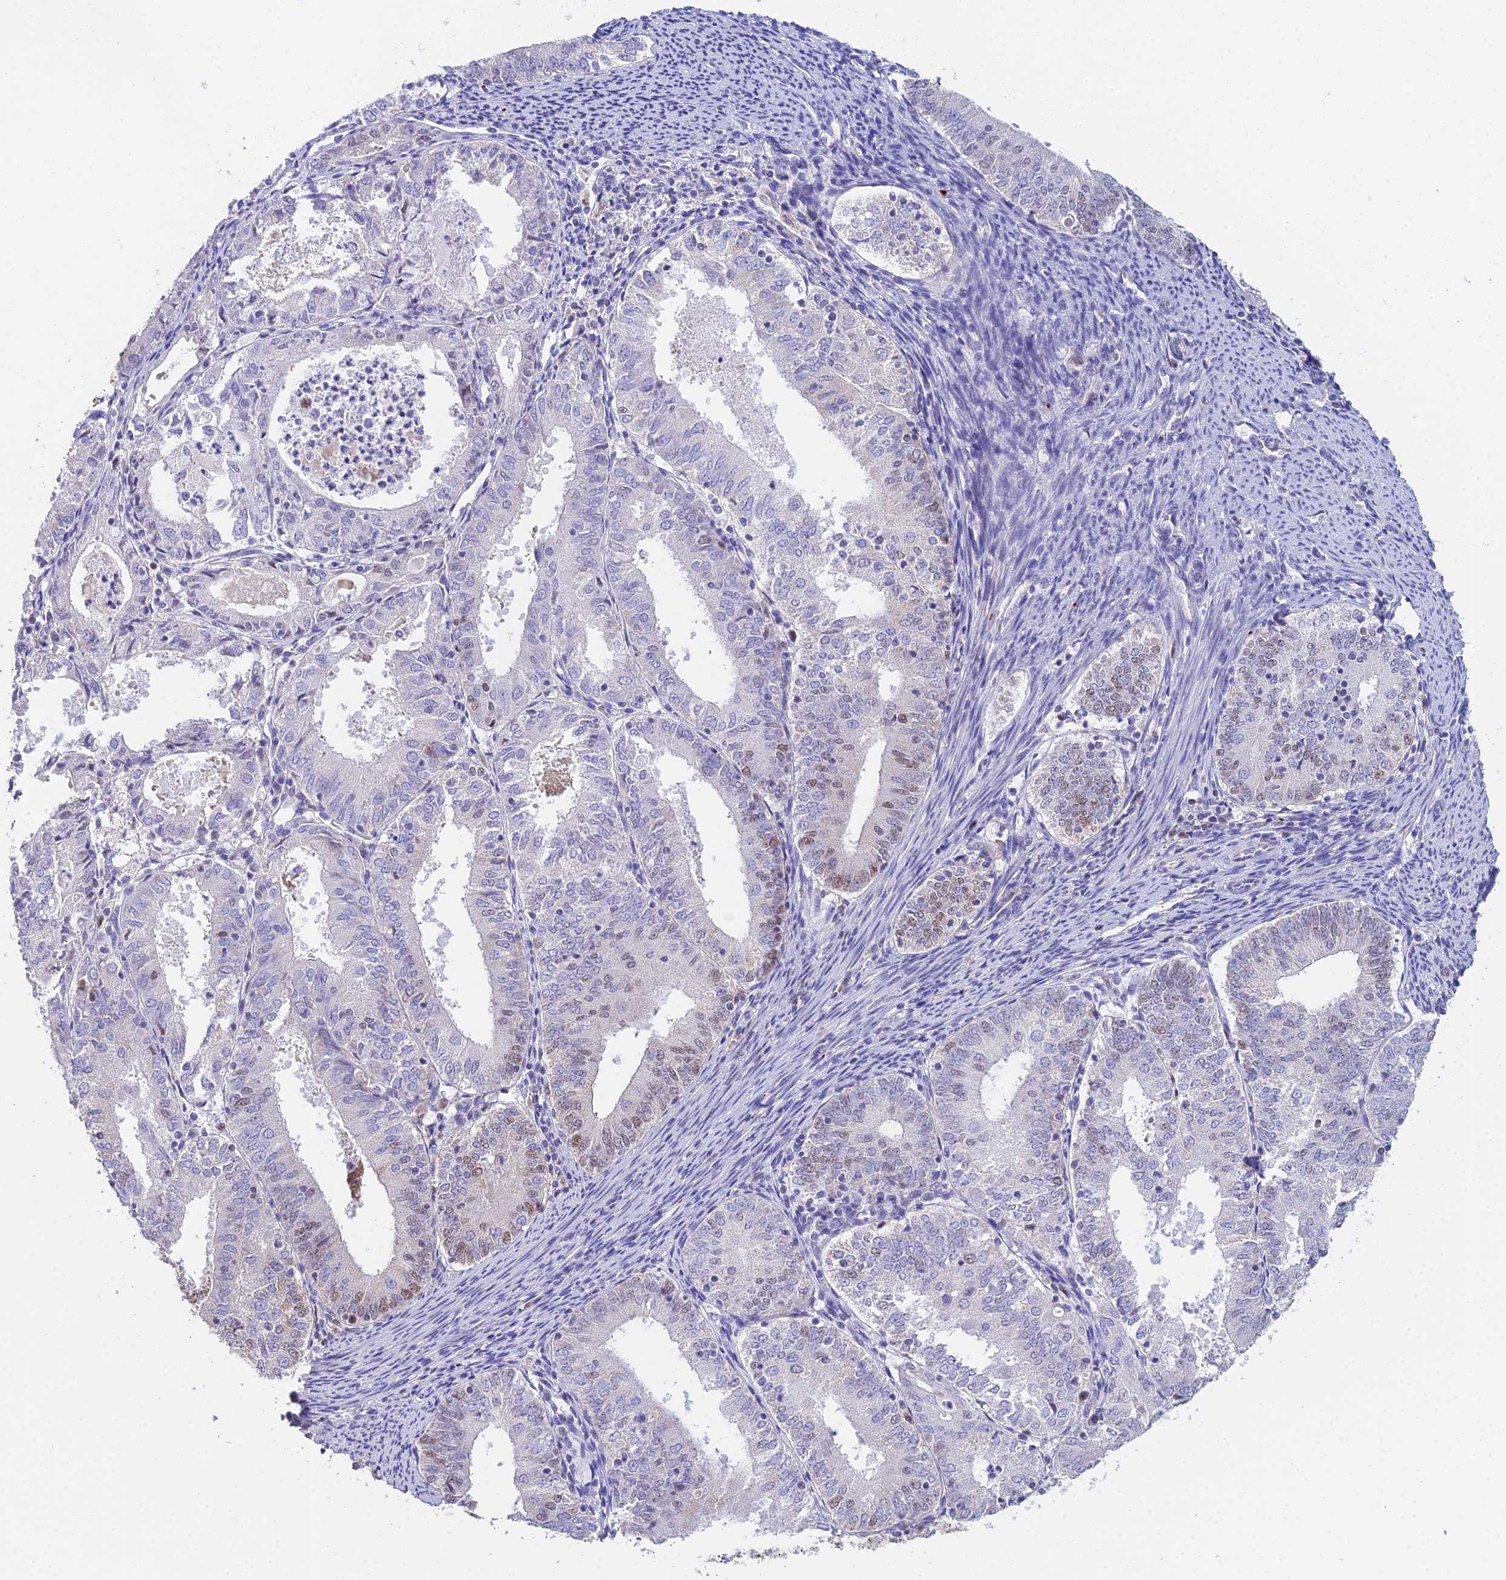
{"staining": {"intensity": "weak", "quantity": "<25%", "location": "nuclear"}, "tissue": "endometrial cancer", "cell_type": "Tumor cells", "image_type": "cancer", "snomed": [{"axis": "morphology", "description": "Adenocarcinoma, NOS"}, {"axis": "topography", "description": "Endometrium"}], "caption": "Micrograph shows no significant protein positivity in tumor cells of endometrial cancer (adenocarcinoma). Nuclei are stained in blue.", "gene": "MCM2", "patient": {"sex": "female", "age": 57}}